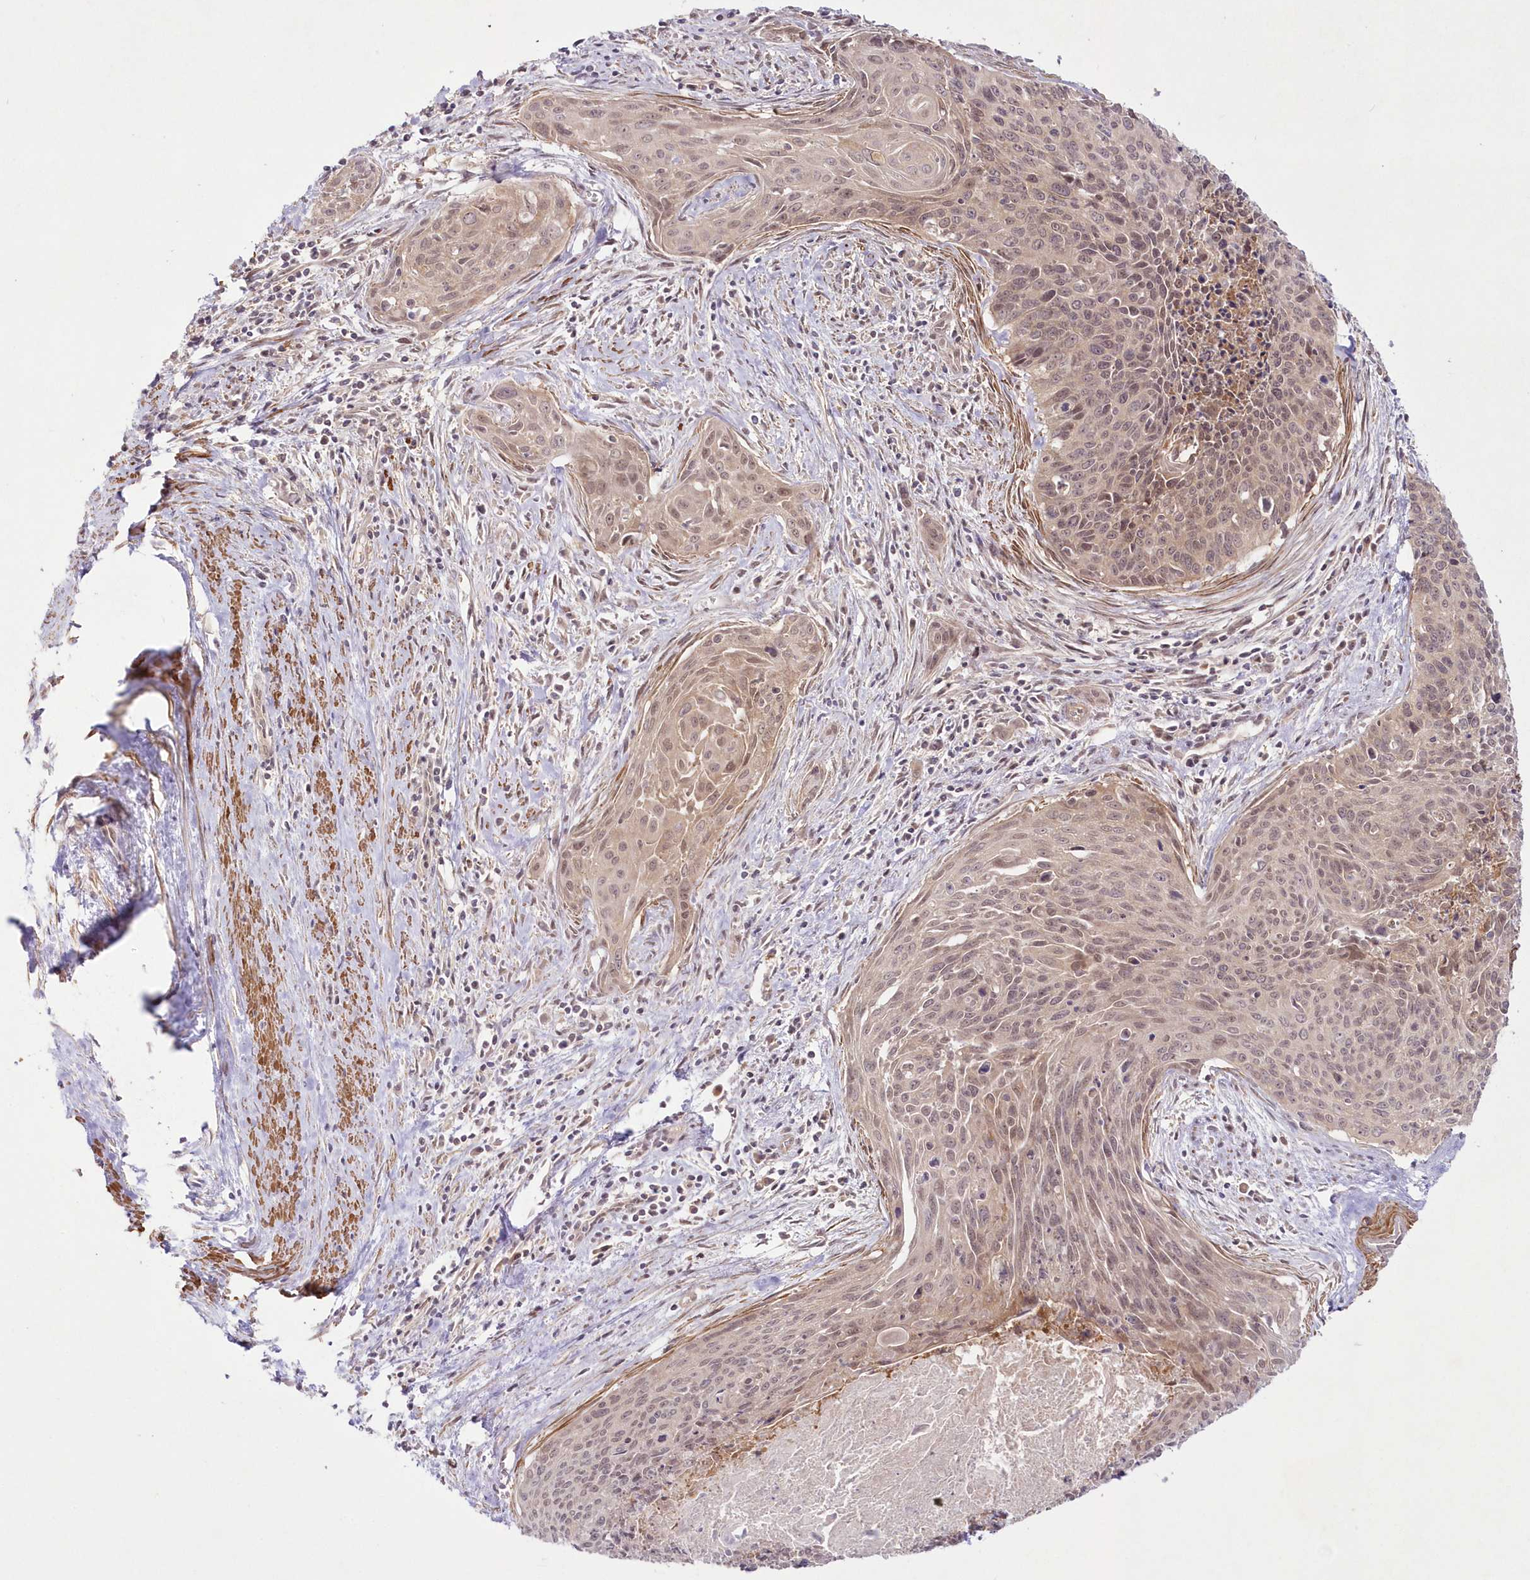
{"staining": {"intensity": "moderate", "quantity": "<25%", "location": "cytoplasmic/membranous"}, "tissue": "cervical cancer", "cell_type": "Tumor cells", "image_type": "cancer", "snomed": [{"axis": "morphology", "description": "Squamous cell carcinoma, NOS"}, {"axis": "topography", "description": "Cervix"}], "caption": "Protein expression analysis of human cervical squamous cell carcinoma reveals moderate cytoplasmic/membranous positivity in about <25% of tumor cells. (DAB IHC with brightfield microscopy, high magnification).", "gene": "IPMK", "patient": {"sex": "female", "age": 55}}